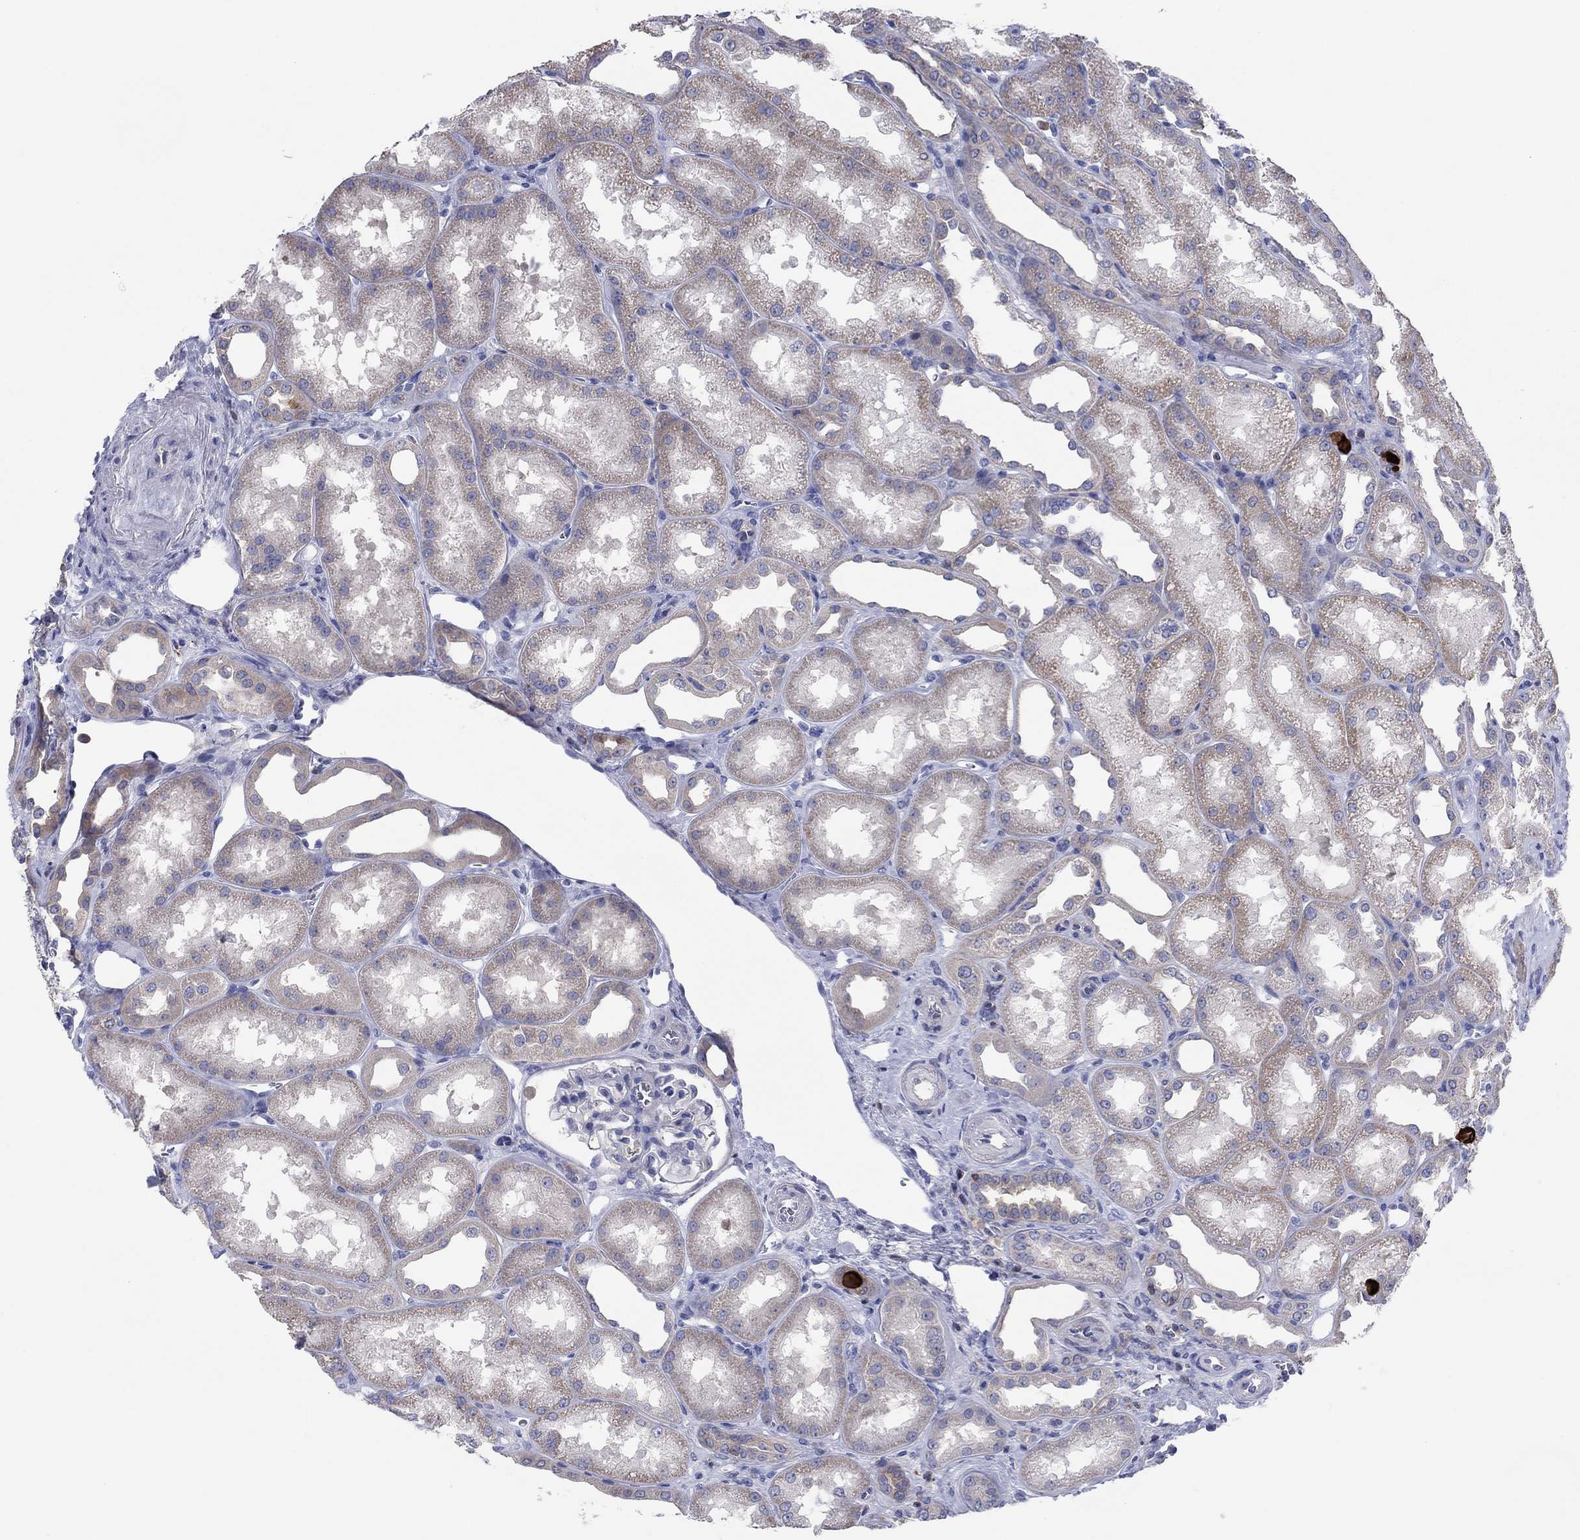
{"staining": {"intensity": "moderate", "quantity": "<25%", "location": "cytoplasmic/membranous"}, "tissue": "kidney", "cell_type": "Cells in glomeruli", "image_type": "normal", "snomed": [{"axis": "morphology", "description": "Normal tissue, NOS"}, {"axis": "topography", "description": "Kidney"}], "caption": "Protein expression analysis of unremarkable kidney demonstrates moderate cytoplasmic/membranous staining in about <25% of cells in glomeruli.", "gene": "PVR", "patient": {"sex": "male", "age": 61}}